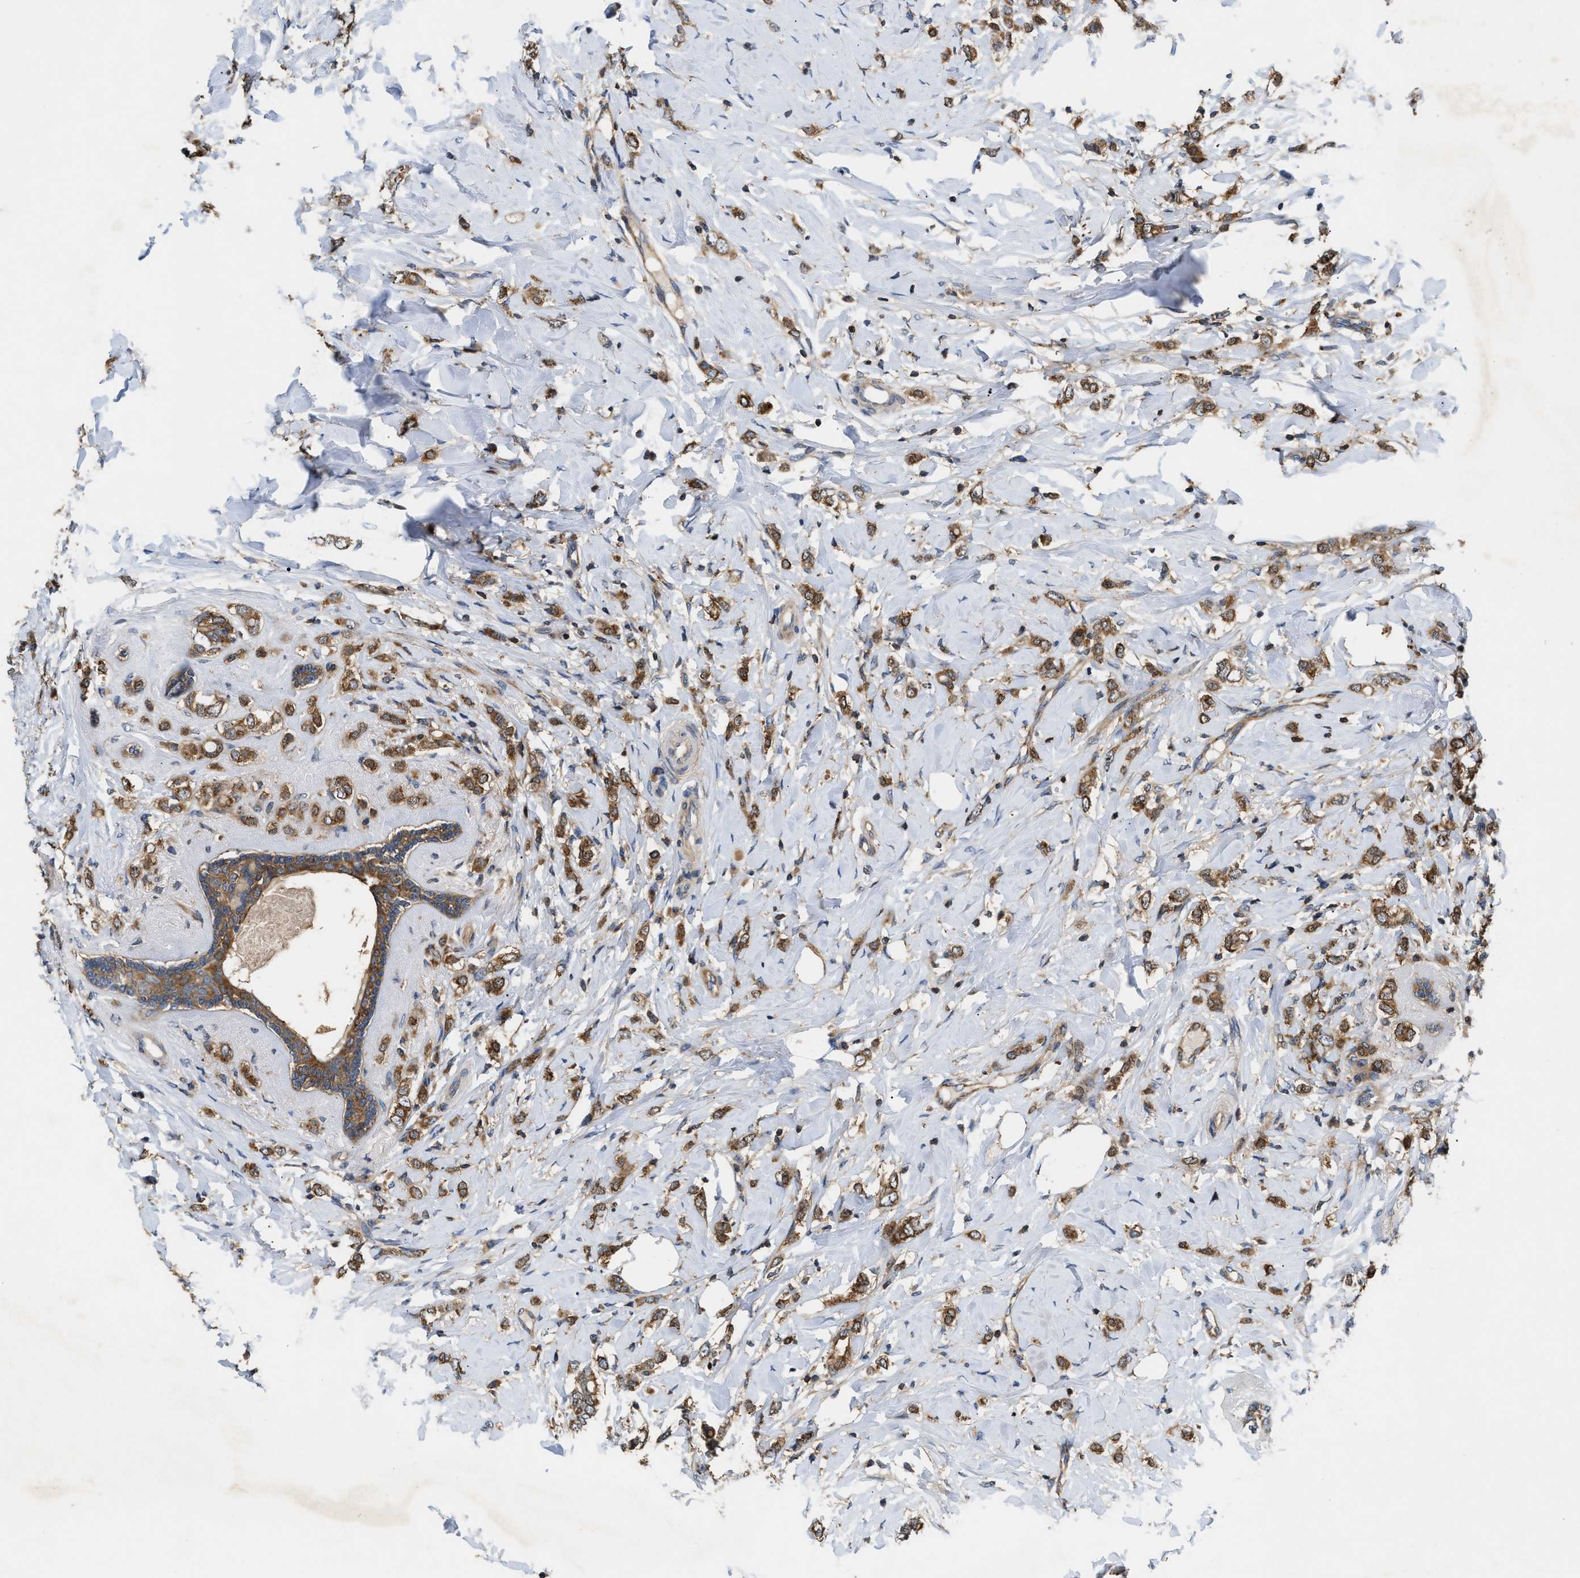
{"staining": {"intensity": "moderate", "quantity": ">75%", "location": "cytoplasmic/membranous"}, "tissue": "breast cancer", "cell_type": "Tumor cells", "image_type": "cancer", "snomed": [{"axis": "morphology", "description": "Normal tissue, NOS"}, {"axis": "morphology", "description": "Lobular carcinoma"}, {"axis": "topography", "description": "Breast"}], "caption": "Protein staining of breast lobular carcinoma tissue shows moderate cytoplasmic/membranous staining in approximately >75% of tumor cells. (DAB IHC with brightfield microscopy, high magnification).", "gene": "CCM2", "patient": {"sex": "female", "age": 47}}